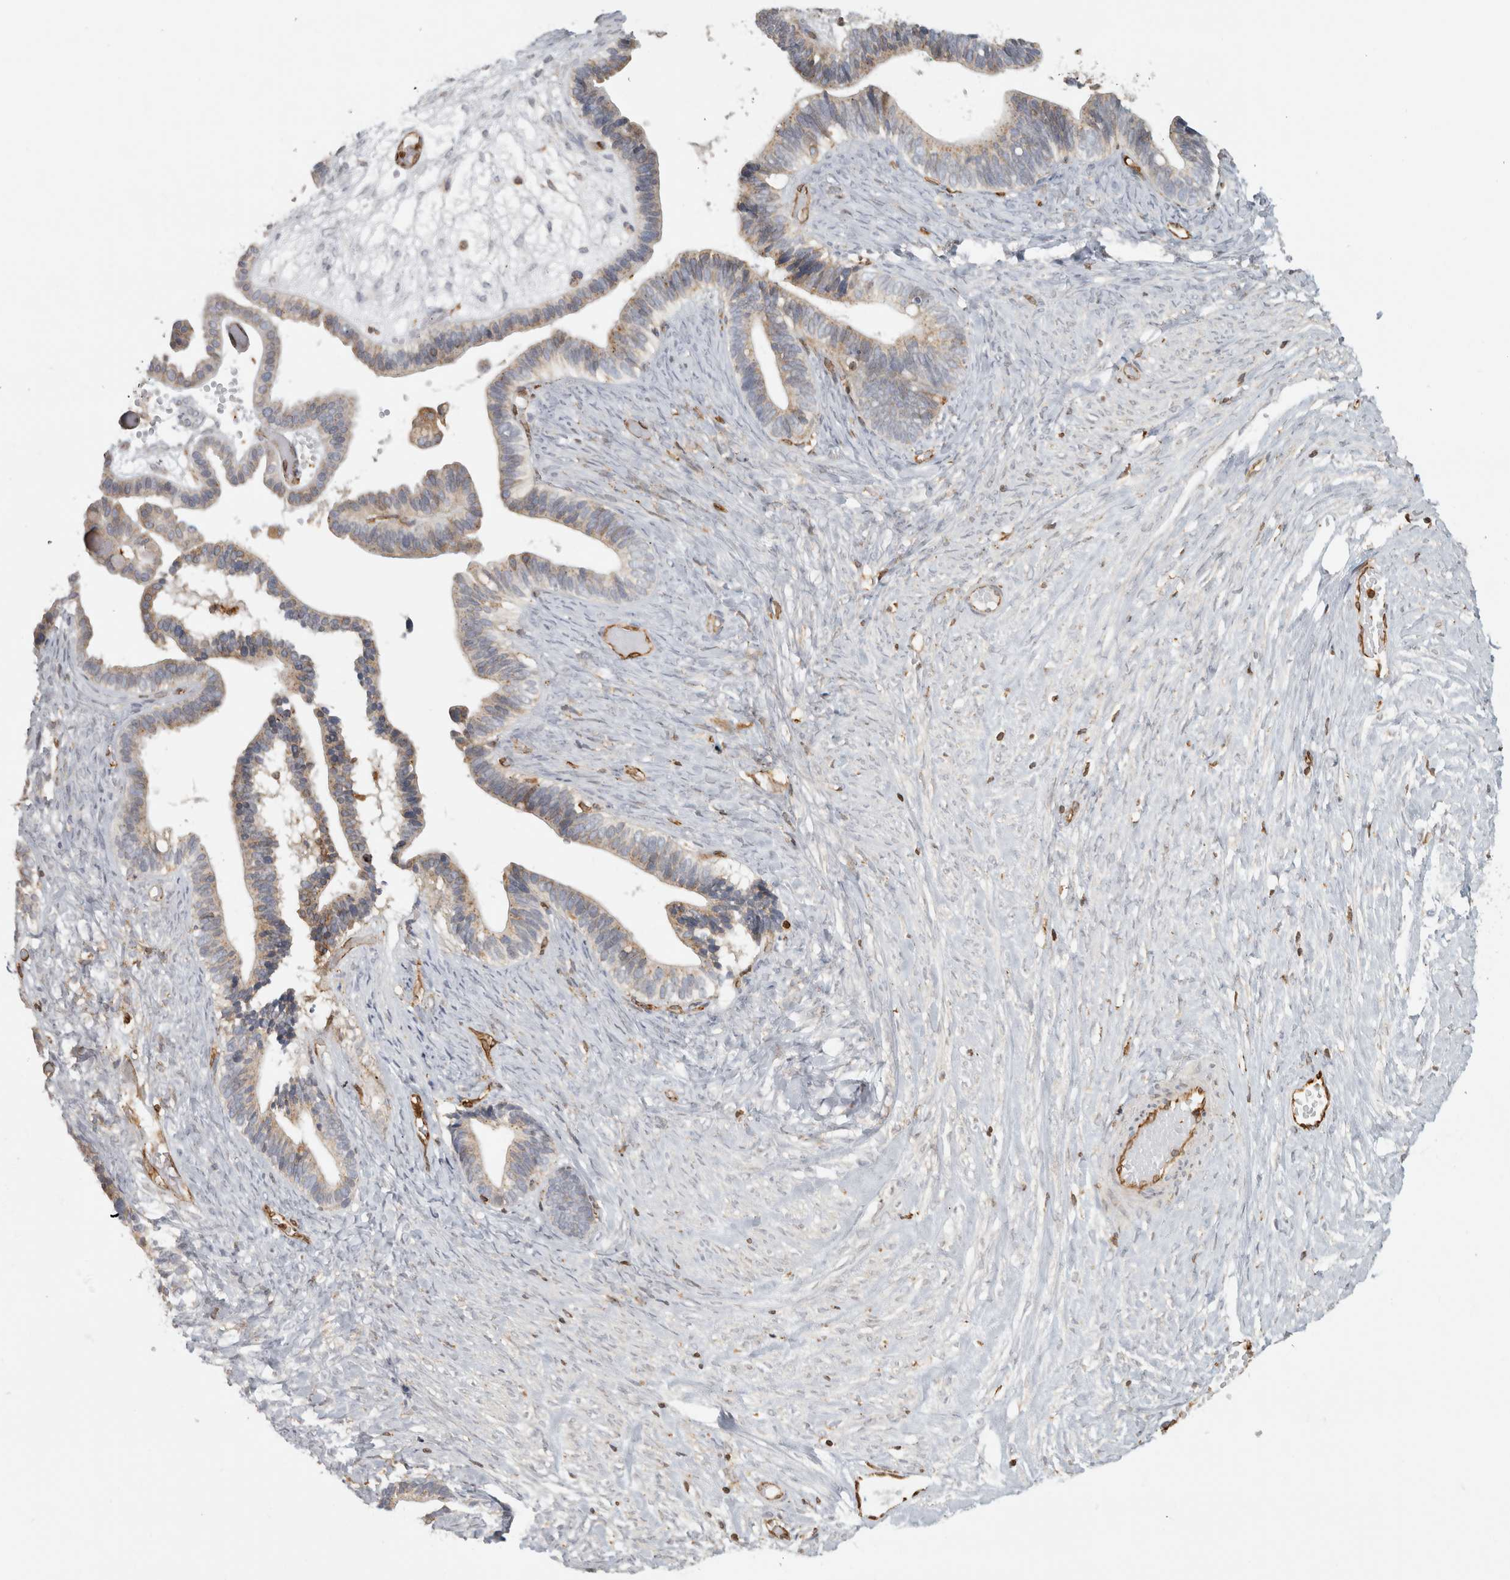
{"staining": {"intensity": "weak", "quantity": "<25%", "location": "cytoplasmic/membranous"}, "tissue": "ovarian cancer", "cell_type": "Tumor cells", "image_type": "cancer", "snomed": [{"axis": "morphology", "description": "Cystadenocarcinoma, serous, NOS"}, {"axis": "topography", "description": "Ovary"}], "caption": "Immunohistochemistry histopathology image of ovarian cancer stained for a protein (brown), which demonstrates no positivity in tumor cells.", "gene": "HLA-E", "patient": {"sex": "female", "age": 56}}